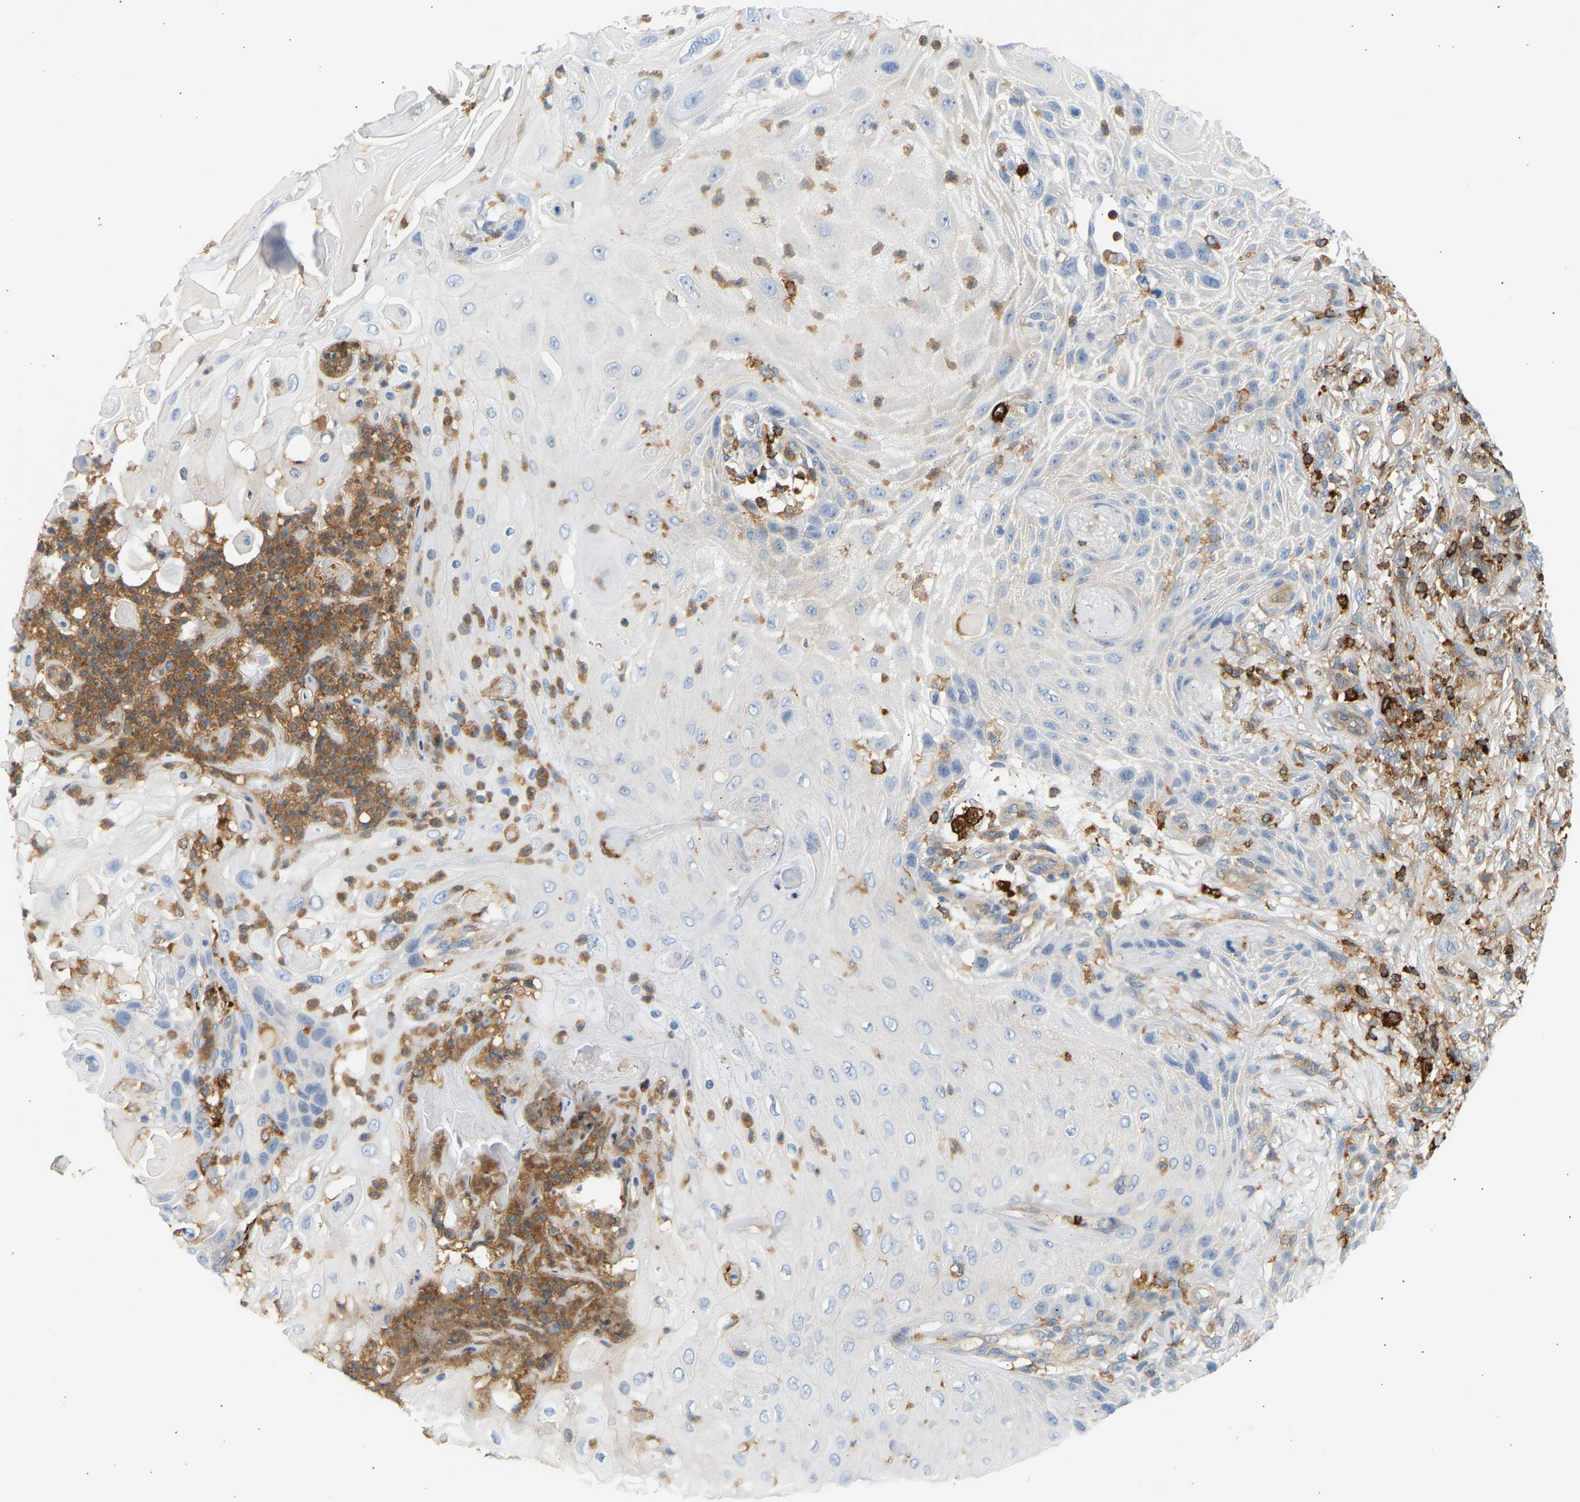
{"staining": {"intensity": "negative", "quantity": "none", "location": "none"}, "tissue": "skin cancer", "cell_type": "Tumor cells", "image_type": "cancer", "snomed": [{"axis": "morphology", "description": "Squamous cell carcinoma, NOS"}, {"axis": "topography", "description": "Skin"}], "caption": "Immunohistochemical staining of skin squamous cell carcinoma displays no significant positivity in tumor cells.", "gene": "FNBP1", "patient": {"sex": "female", "age": 77}}